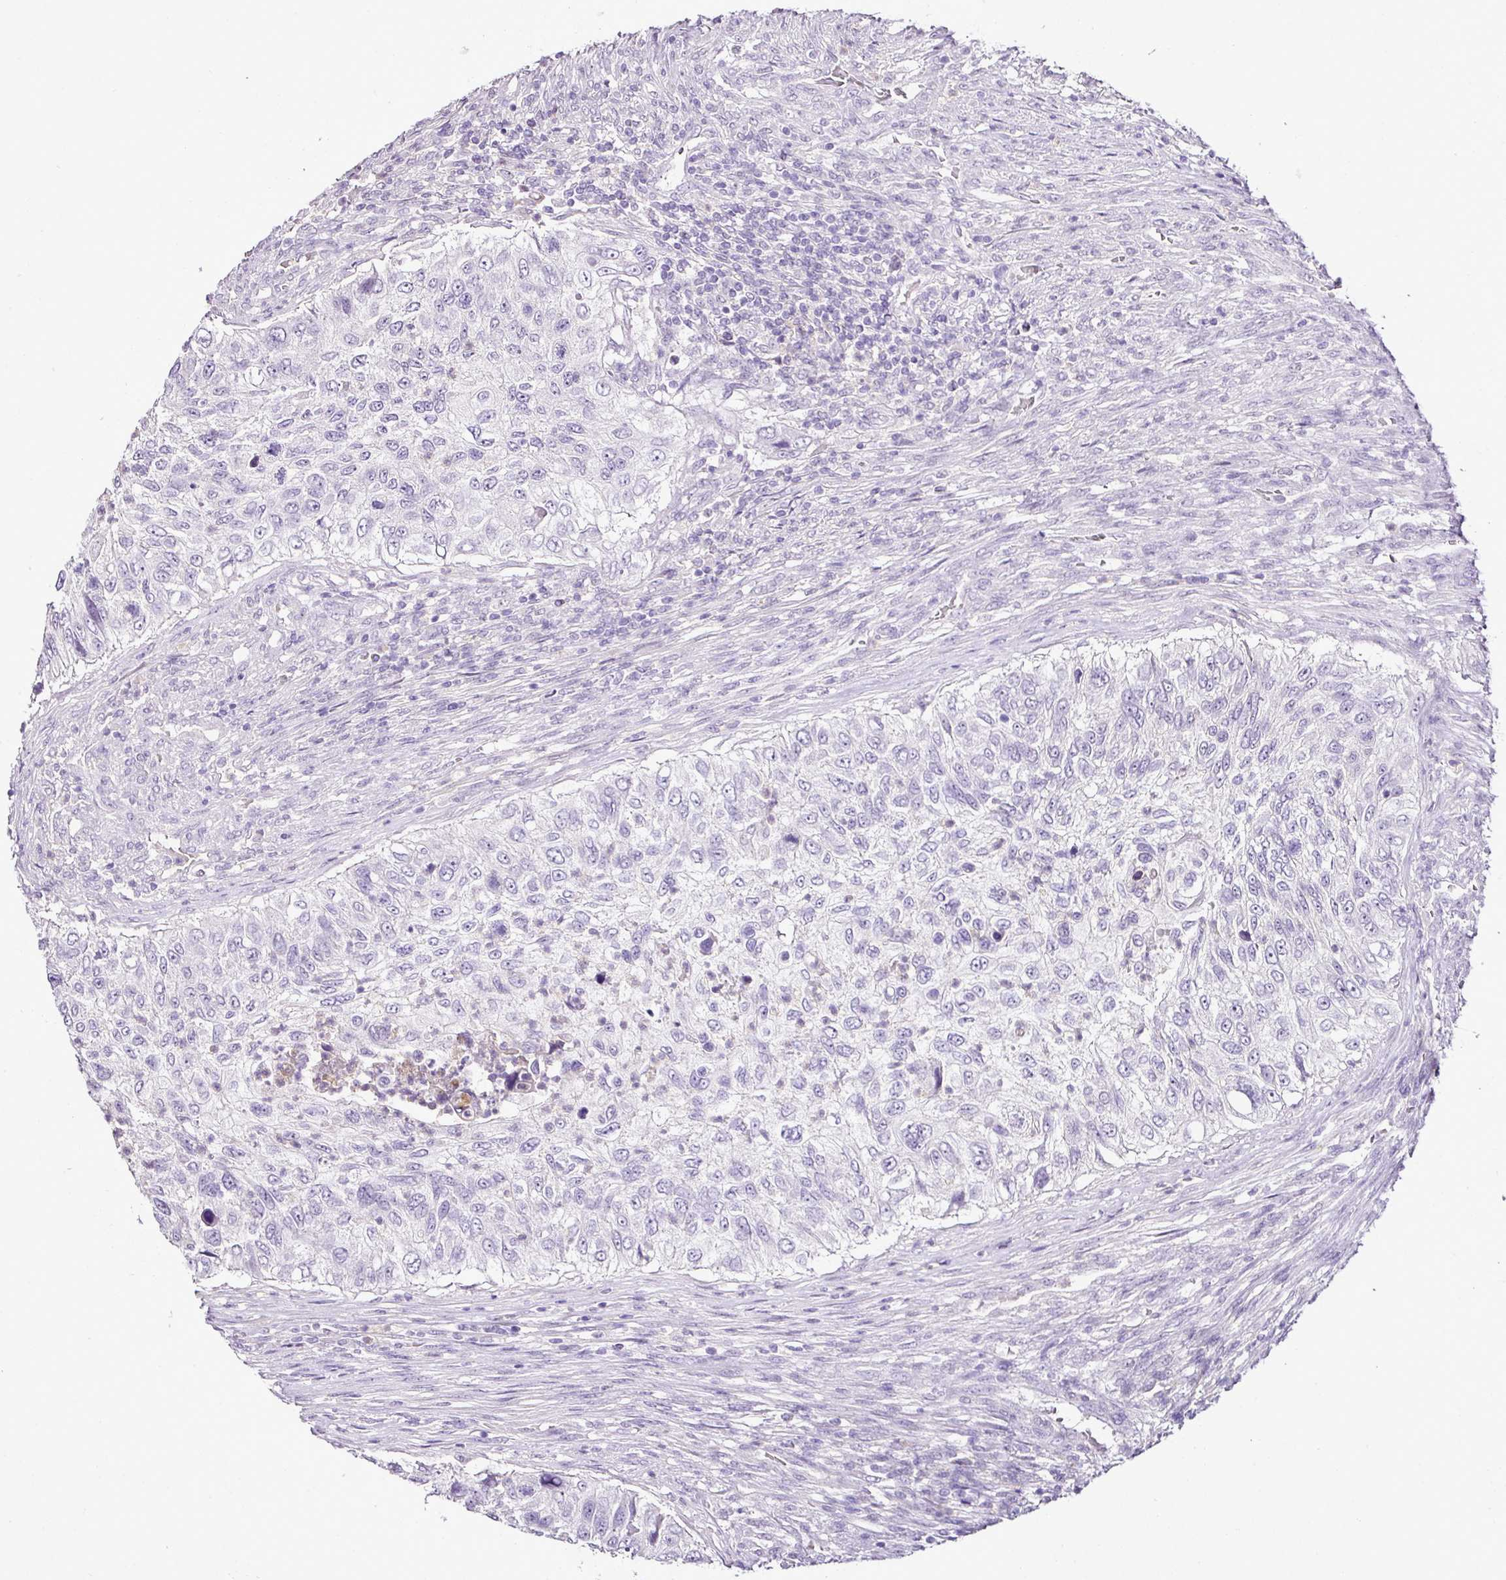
{"staining": {"intensity": "negative", "quantity": "none", "location": "none"}, "tissue": "urothelial cancer", "cell_type": "Tumor cells", "image_type": "cancer", "snomed": [{"axis": "morphology", "description": "Urothelial carcinoma, High grade"}, {"axis": "topography", "description": "Urinary bladder"}], "caption": "Urothelial carcinoma (high-grade) stained for a protein using immunohistochemistry (IHC) displays no staining tumor cells.", "gene": "ESR1", "patient": {"sex": "female", "age": 60}}